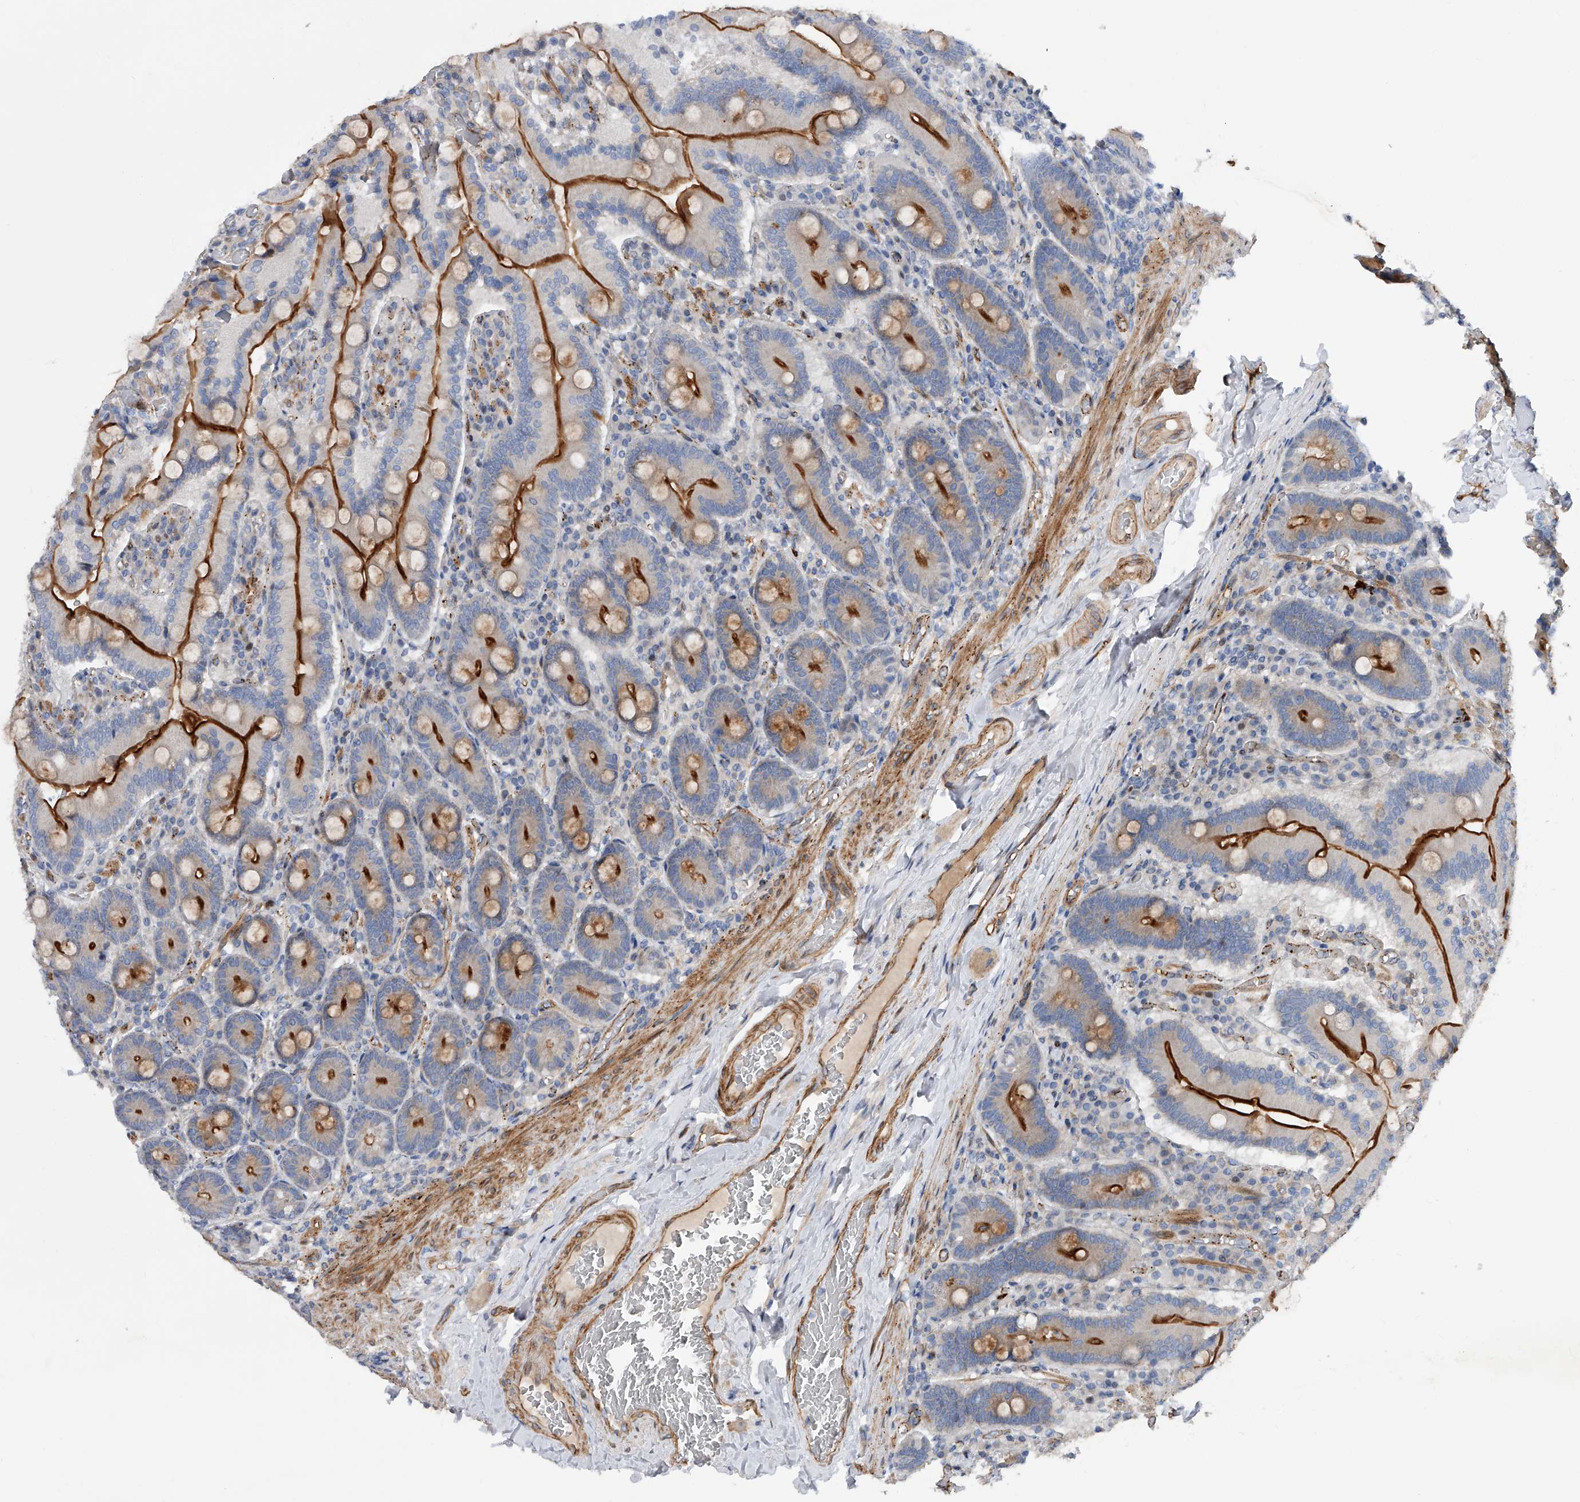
{"staining": {"intensity": "strong", "quantity": "<25%", "location": "cytoplasmic/membranous"}, "tissue": "duodenum", "cell_type": "Glandular cells", "image_type": "normal", "snomed": [{"axis": "morphology", "description": "Normal tissue, NOS"}, {"axis": "topography", "description": "Duodenum"}], "caption": "About <25% of glandular cells in unremarkable duodenum demonstrate strong cytoplasmic/membranous protein positivity as visualized by brown immunohistochemical staining.", "gene": "PDSS2", "patient": {"sex": "female", "age": 62}}